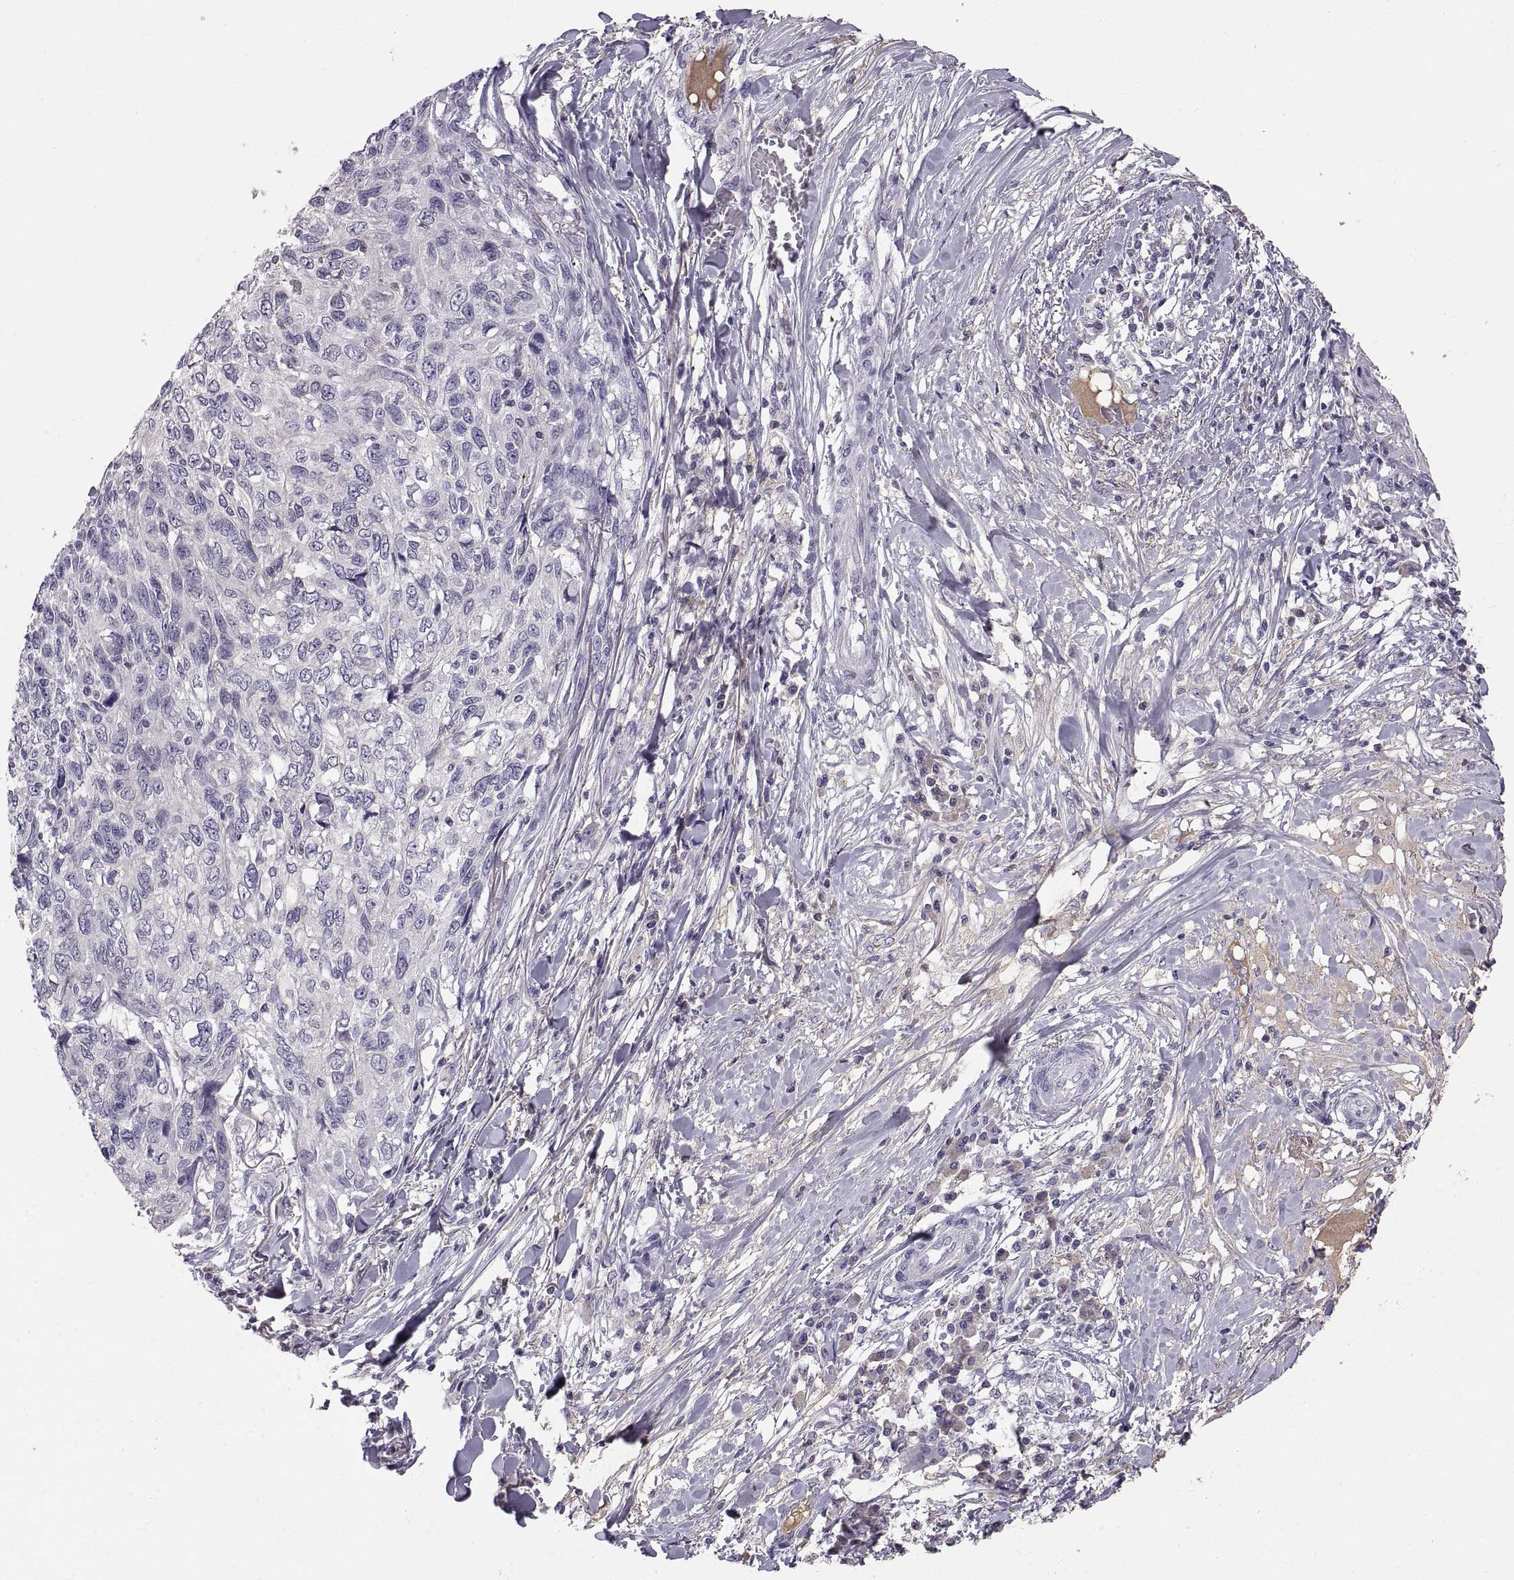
{"staining": {"intensity": "negative", "quantity": "none", "location": "none"}, "tissue": "skin cancer", "cell_type": "Tumor cells", "image_type": "cancer", "snomed": [{"axis": "morphology", "description": "Squamous cell carcinoma, NOS"}, {"axis": "topography", "description": "Skin"}], "caption": "A photomicrograph of human squamous cell carcinoma (skin) is negative for staining in tumor cells.", "gene": "ADAM32", "patient": {"sex": "male", "age": 92}}